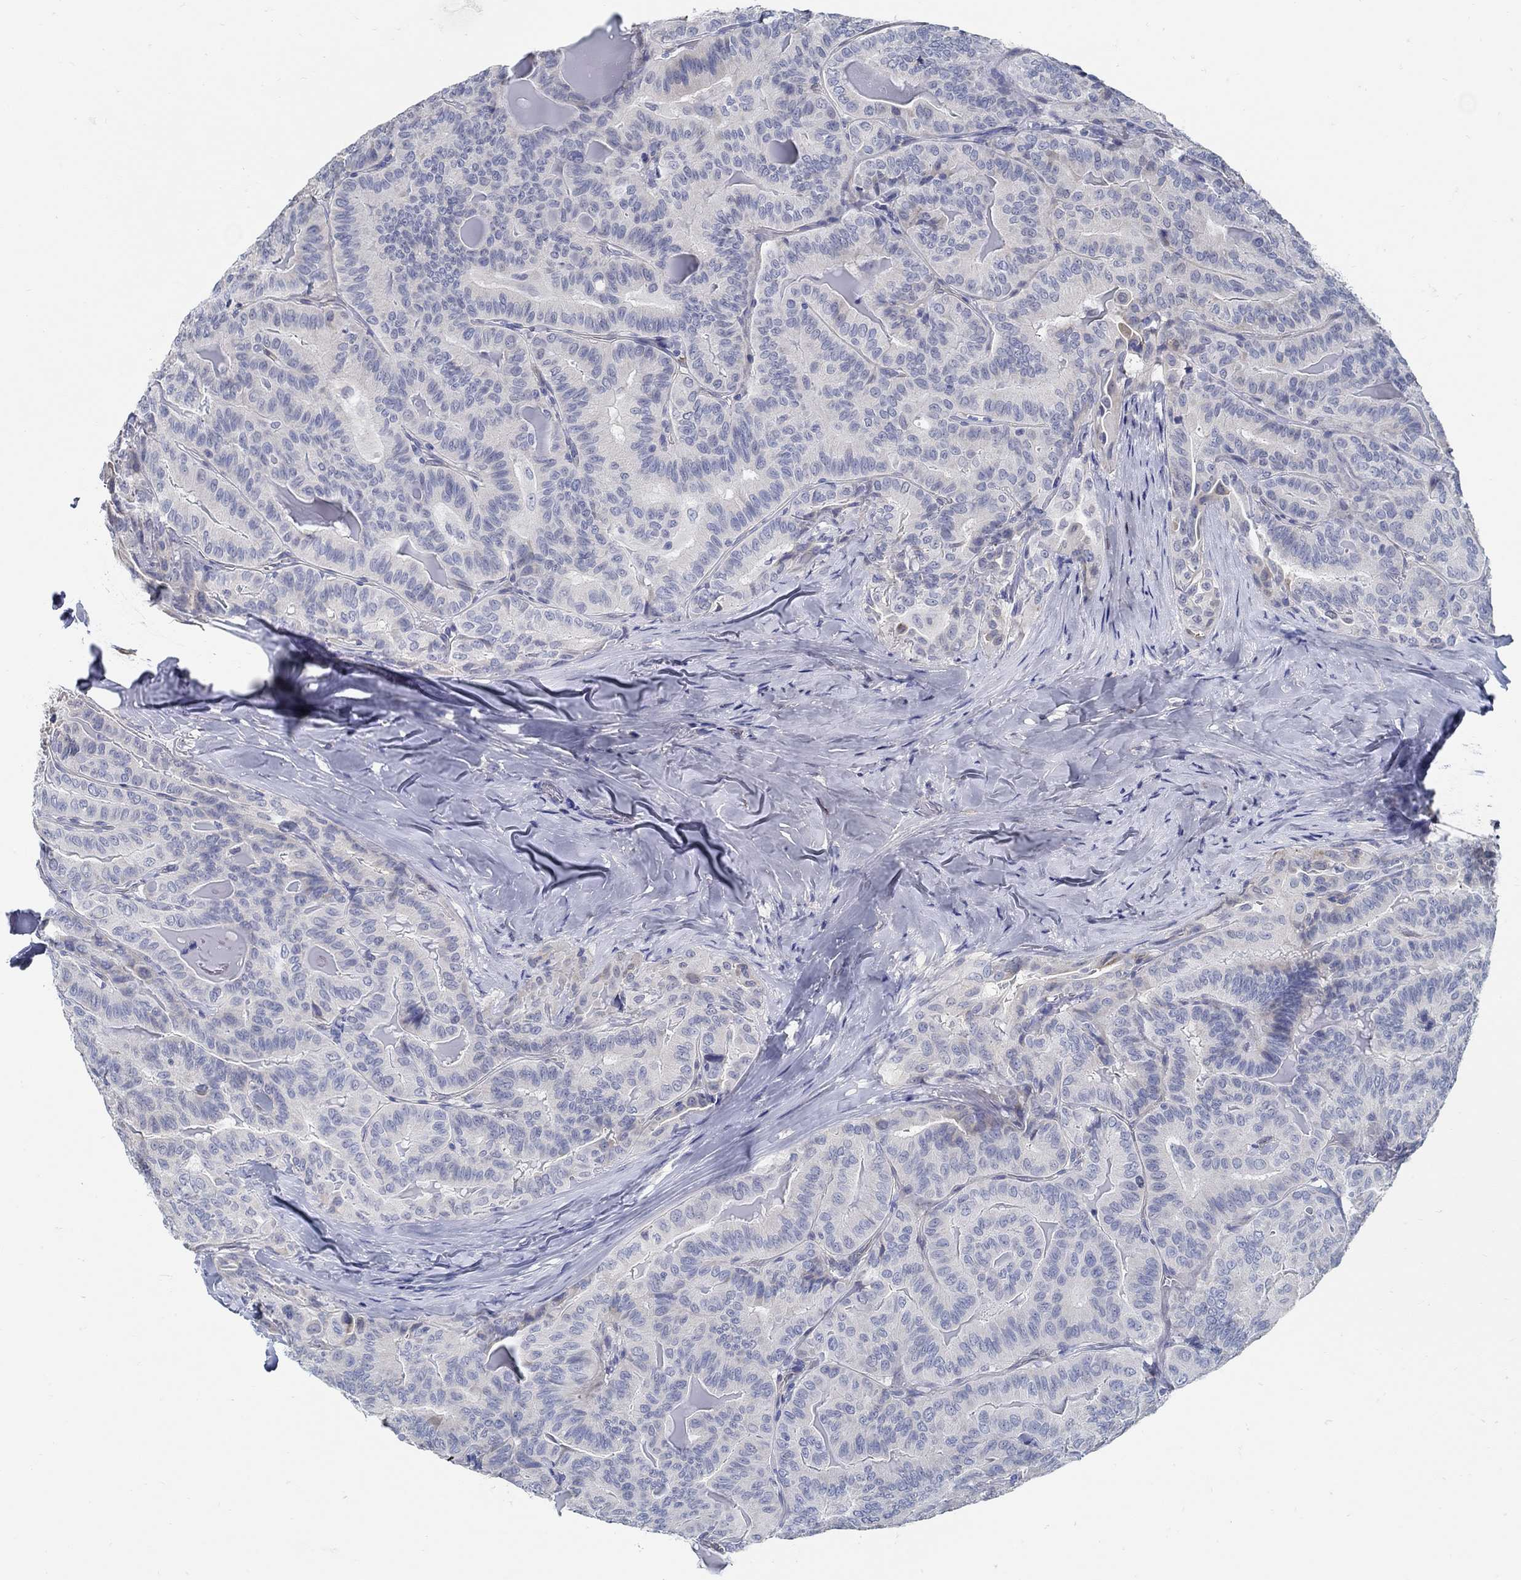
{"staining": {"intensity": "negative", "quantity": "none", "location": "none"}, "tissue": "thyroid cancer", "cell_type": "Tumor cells", "image_type": "cancer", "snomed": [{"axis": "morphology", "description": "Papillary adenocarcinoma, NOS"}, {"axis": "topography", "description": "Thyroid gland"}], "caption": "DAB immunohistochemical staining of human thyroid papillary adenocarcinoma demonstrates no significant expression in tumor cells.", "gene": "C15orf39", "patient": {"sex": "female", "age": 68}}